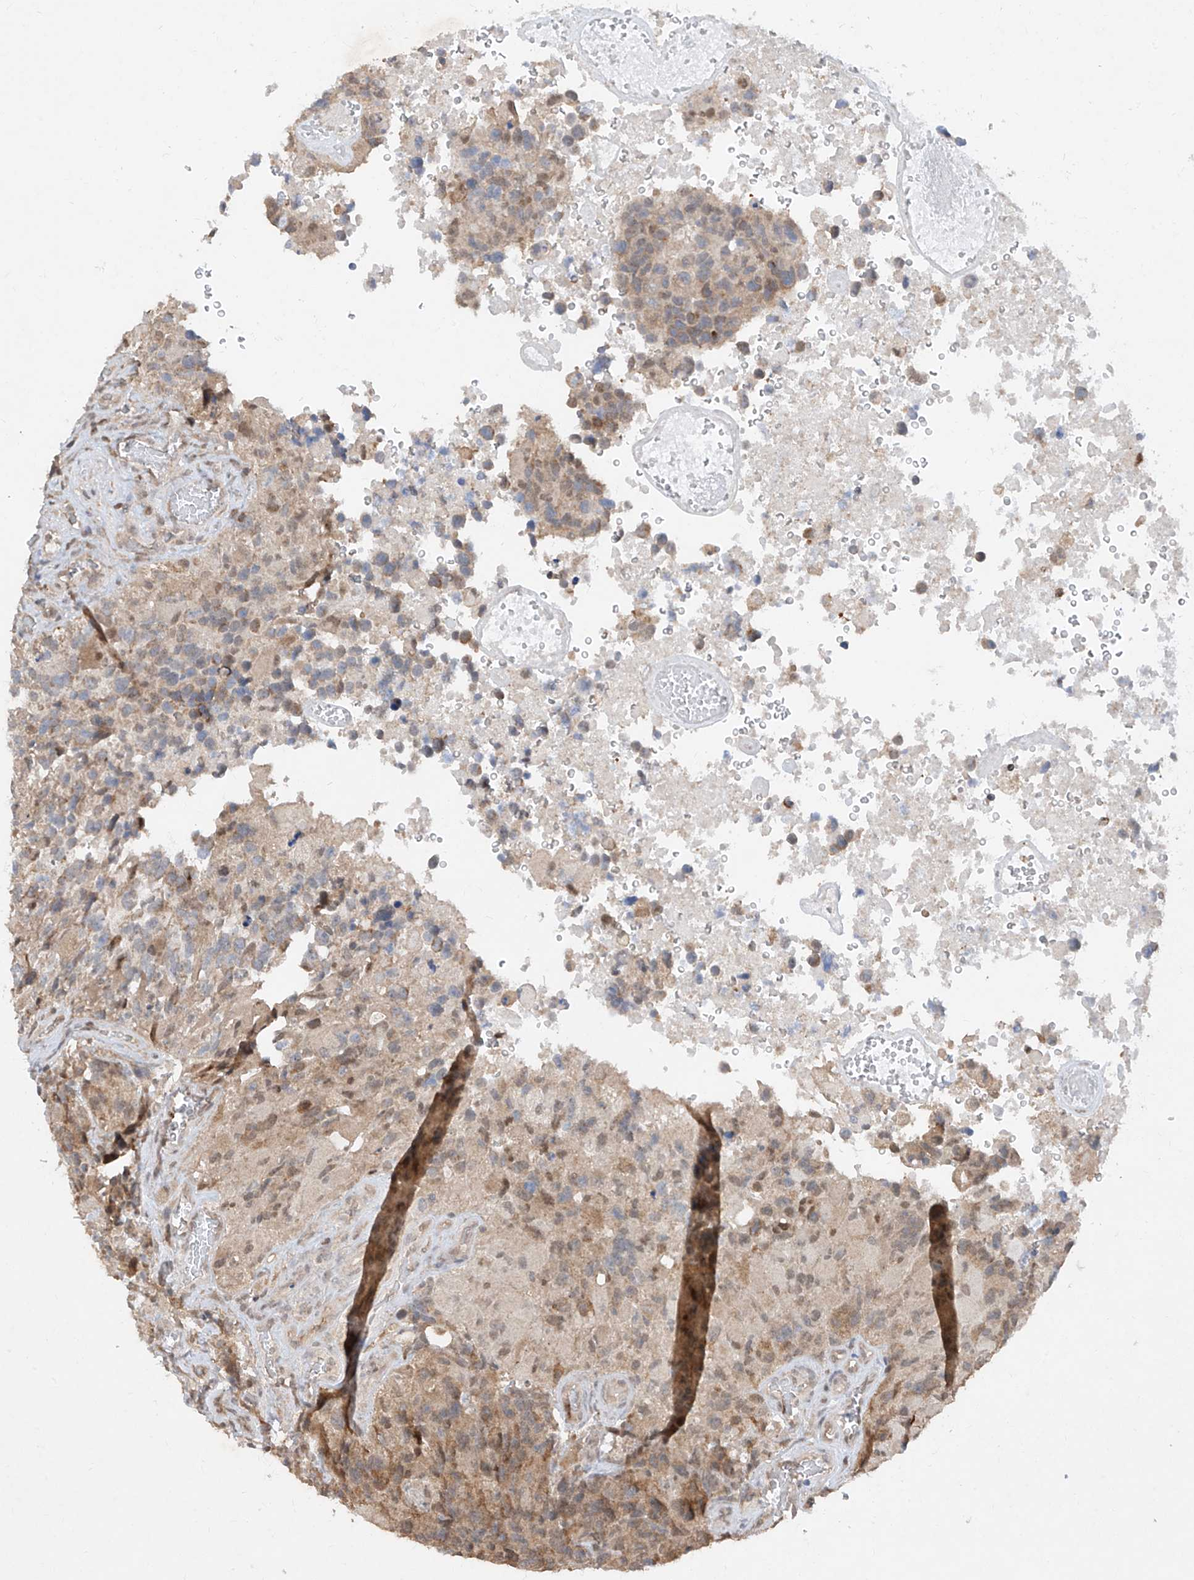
{"staining": {"intensity": "moderate", "quantity": "25%-75%", "location": "cytoplasmic/membranous"}, "tissue": "glioma", "cell_type": "Tumor cells", "image_type": "cancer", "snomed": [{"axis": "morphology", "description": "Glioma, malignant, High grade"}, {"axis": "topography", "description": "Brain"}], "caption": "Immunohistochemical staining of human glioma shows medium levels of moderate cytoplasmic/membranous protein expression in approximately 25%-75% of tumor cells.", "gene": "ZNF358", "patient": {"sex": "male", "age": 69}}